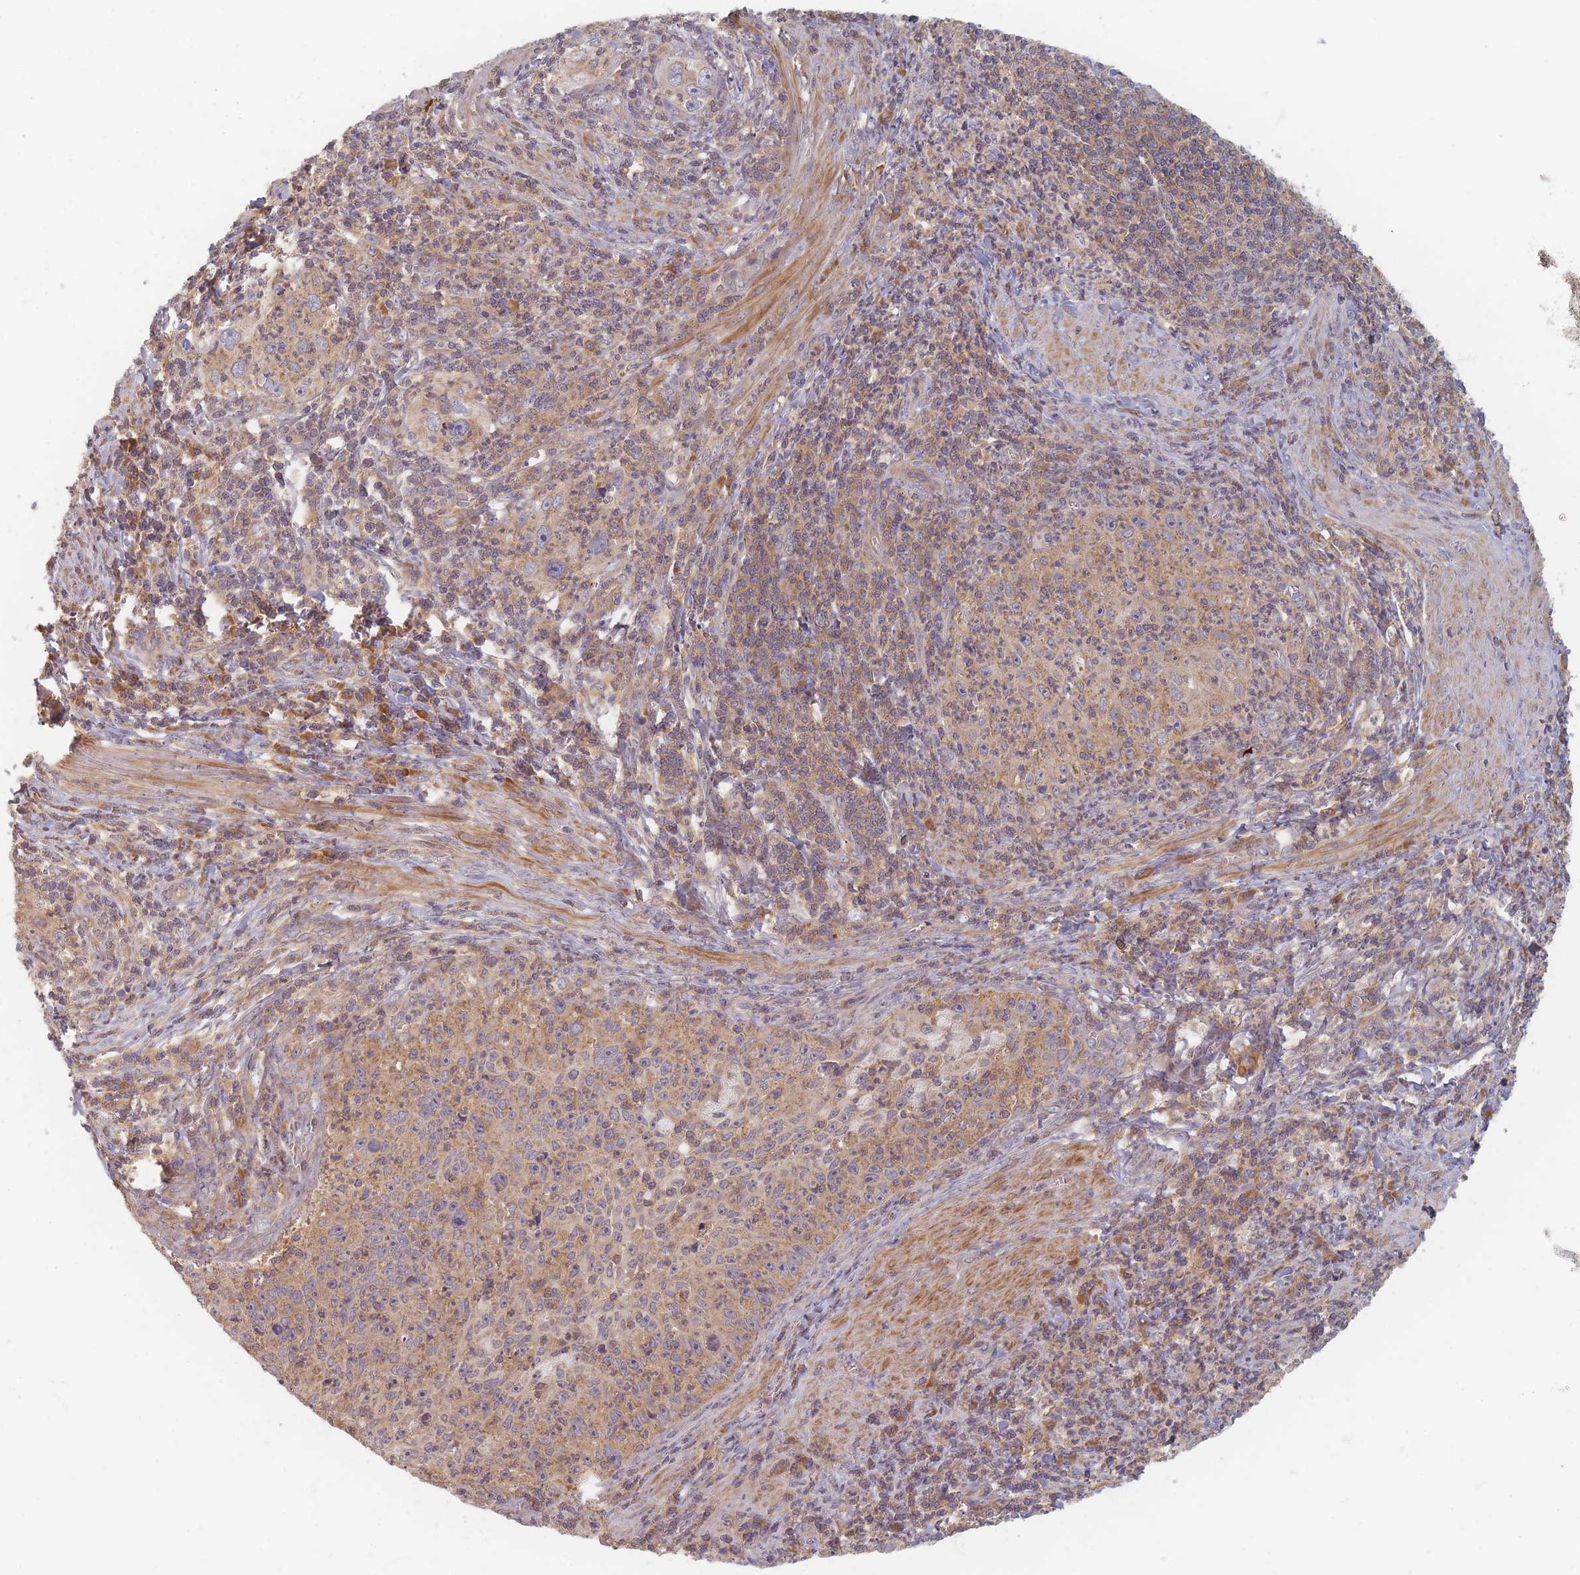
{"staining": {"intensity": "moderate", "quantity": "25%-75%", "location": "cytoplasmic/membranous"}, "tissue": "cervical cancer", "cell_type": "Tumor cells", "image_type": "cancer", "snomed": [{"axis": "morphology", "description": "Squamous cell carcinoma, NOS"}, {"axis": "topography", "description": "Cervix"}], "caption": "Cervical cancer was stained to show a protein in brown. There is medium levels of moderate cytoplasmic/membranous expression in about 25%-75% of tumor cells. The staining was performed using DAB to visualize the protein expression in brown, while the nuclei were stained in blue with hematoxylin (Magnification: 20x).", "gene": "SLC35F3", "patient": {"sex": "female", "age": 30}}